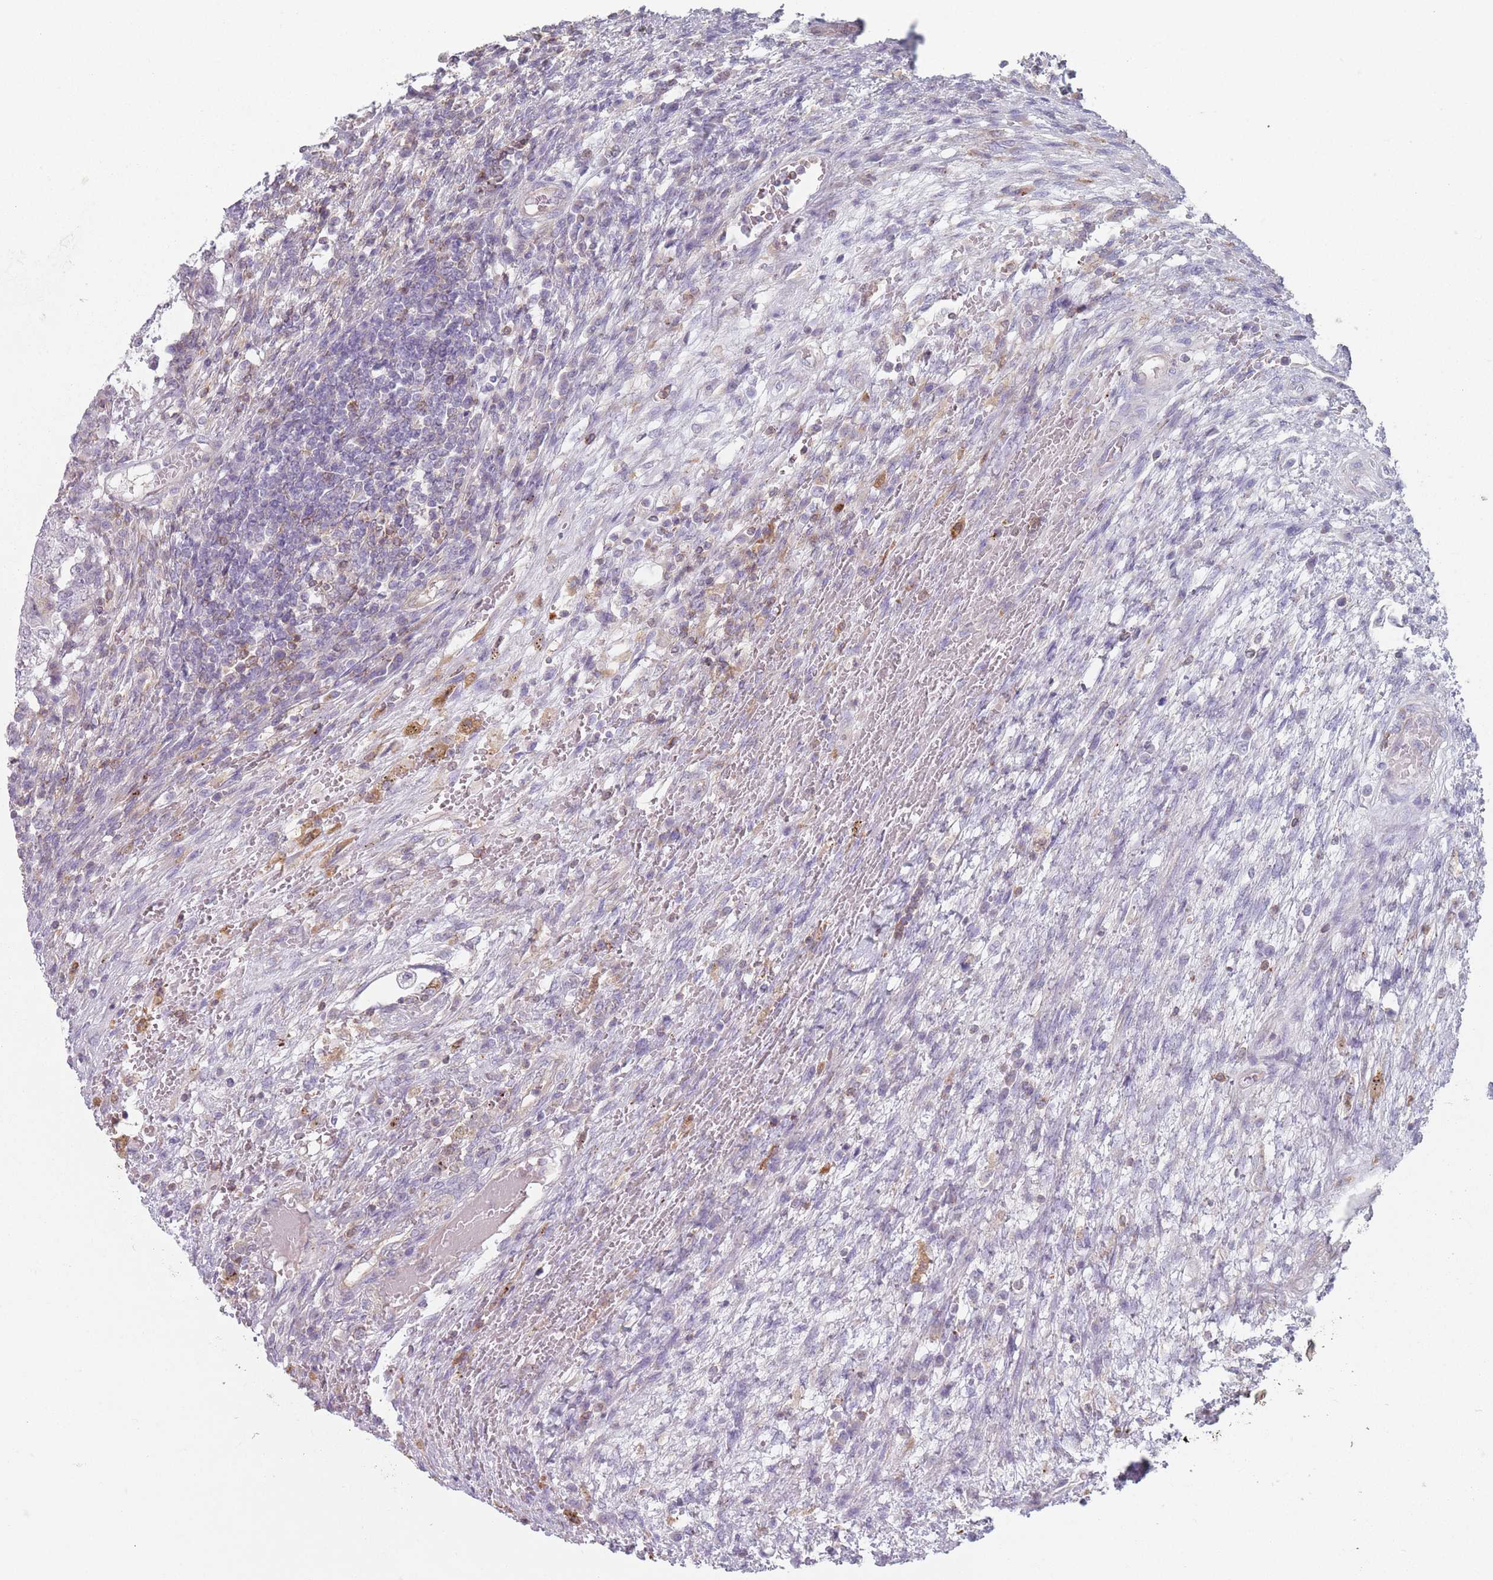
{"staining": {"intensity": "moderate", "quantity": "<25%", "location": "cytoplasmic/membranous"}, "tissue": "testis cancer", "cell_type": "Tumor cells", "image_type": "cancer", "snomed": [{"axis": "morphology", "description": "Carcinoma, Embryonal, NOS"}, {"axis": "topography", "description": "Testis"}], "caption": "There is low levels of moderate cytoplasmic/membranous expression in tumor cells of embryonal carcinoma (testis), as demonstrated by immunohistochemical staining (brown color).", "gene": "HSBP1L1", "patient": {"sex": "male", "age": 26}}